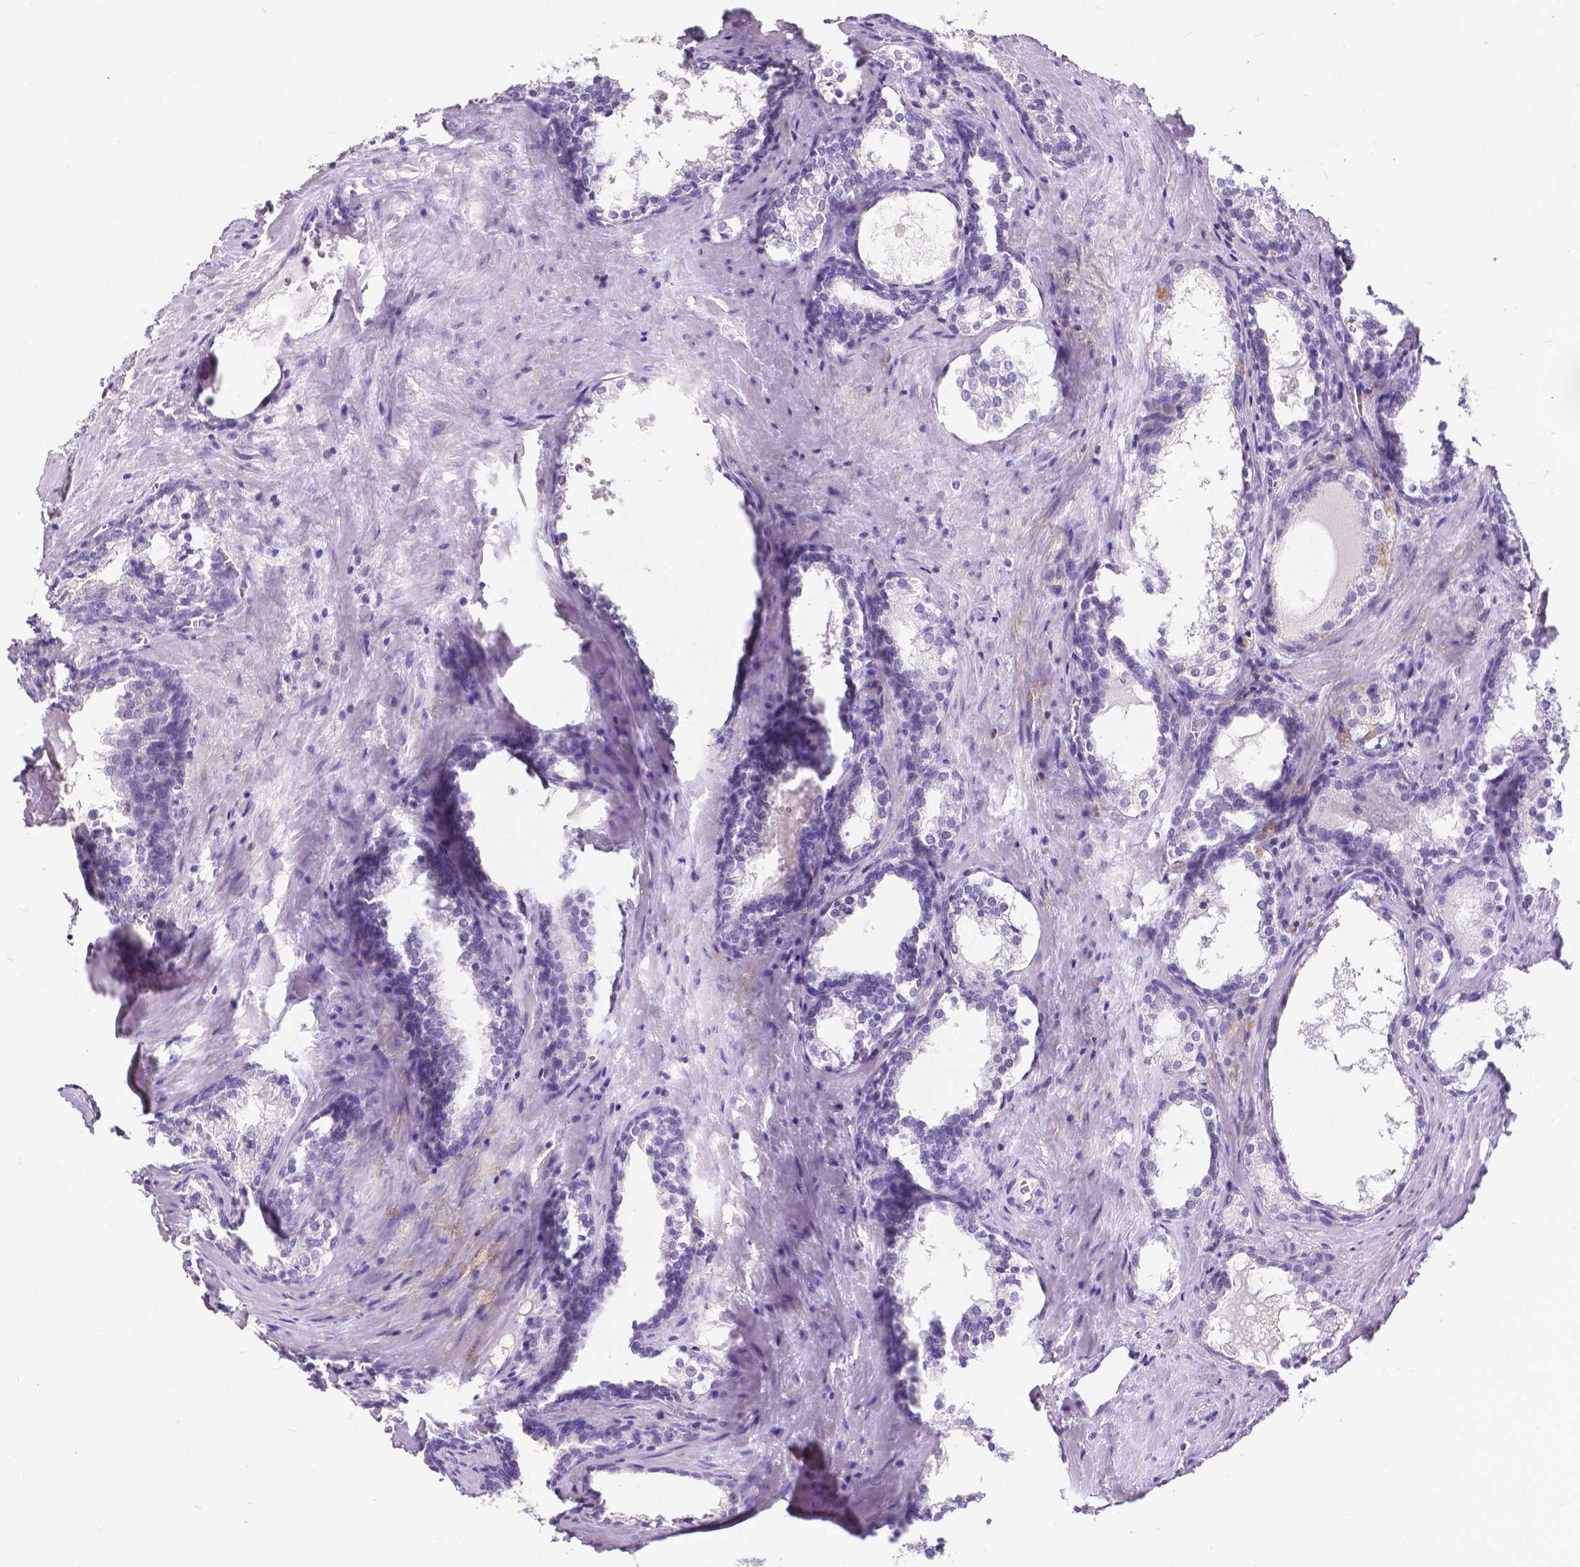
{"staining": {"intensity": "negative", "quantity": "none", "location": "none"}, "tissue": "prostate cancer", "cell_type": "Tumor cells", "image_type": "cancer", "snomed": [{"axis": "morphology", "description": "Adenocarcinoma, NOS"}, {"axis": "topography", "description": "Prostate and seminal vesicle, NOS"}], "caption": "Tumor cells are negative for protein expression in human prostate adenocarcinoma.", "gene": "CD4", "patient": {"sex": "male", "age": 63}}